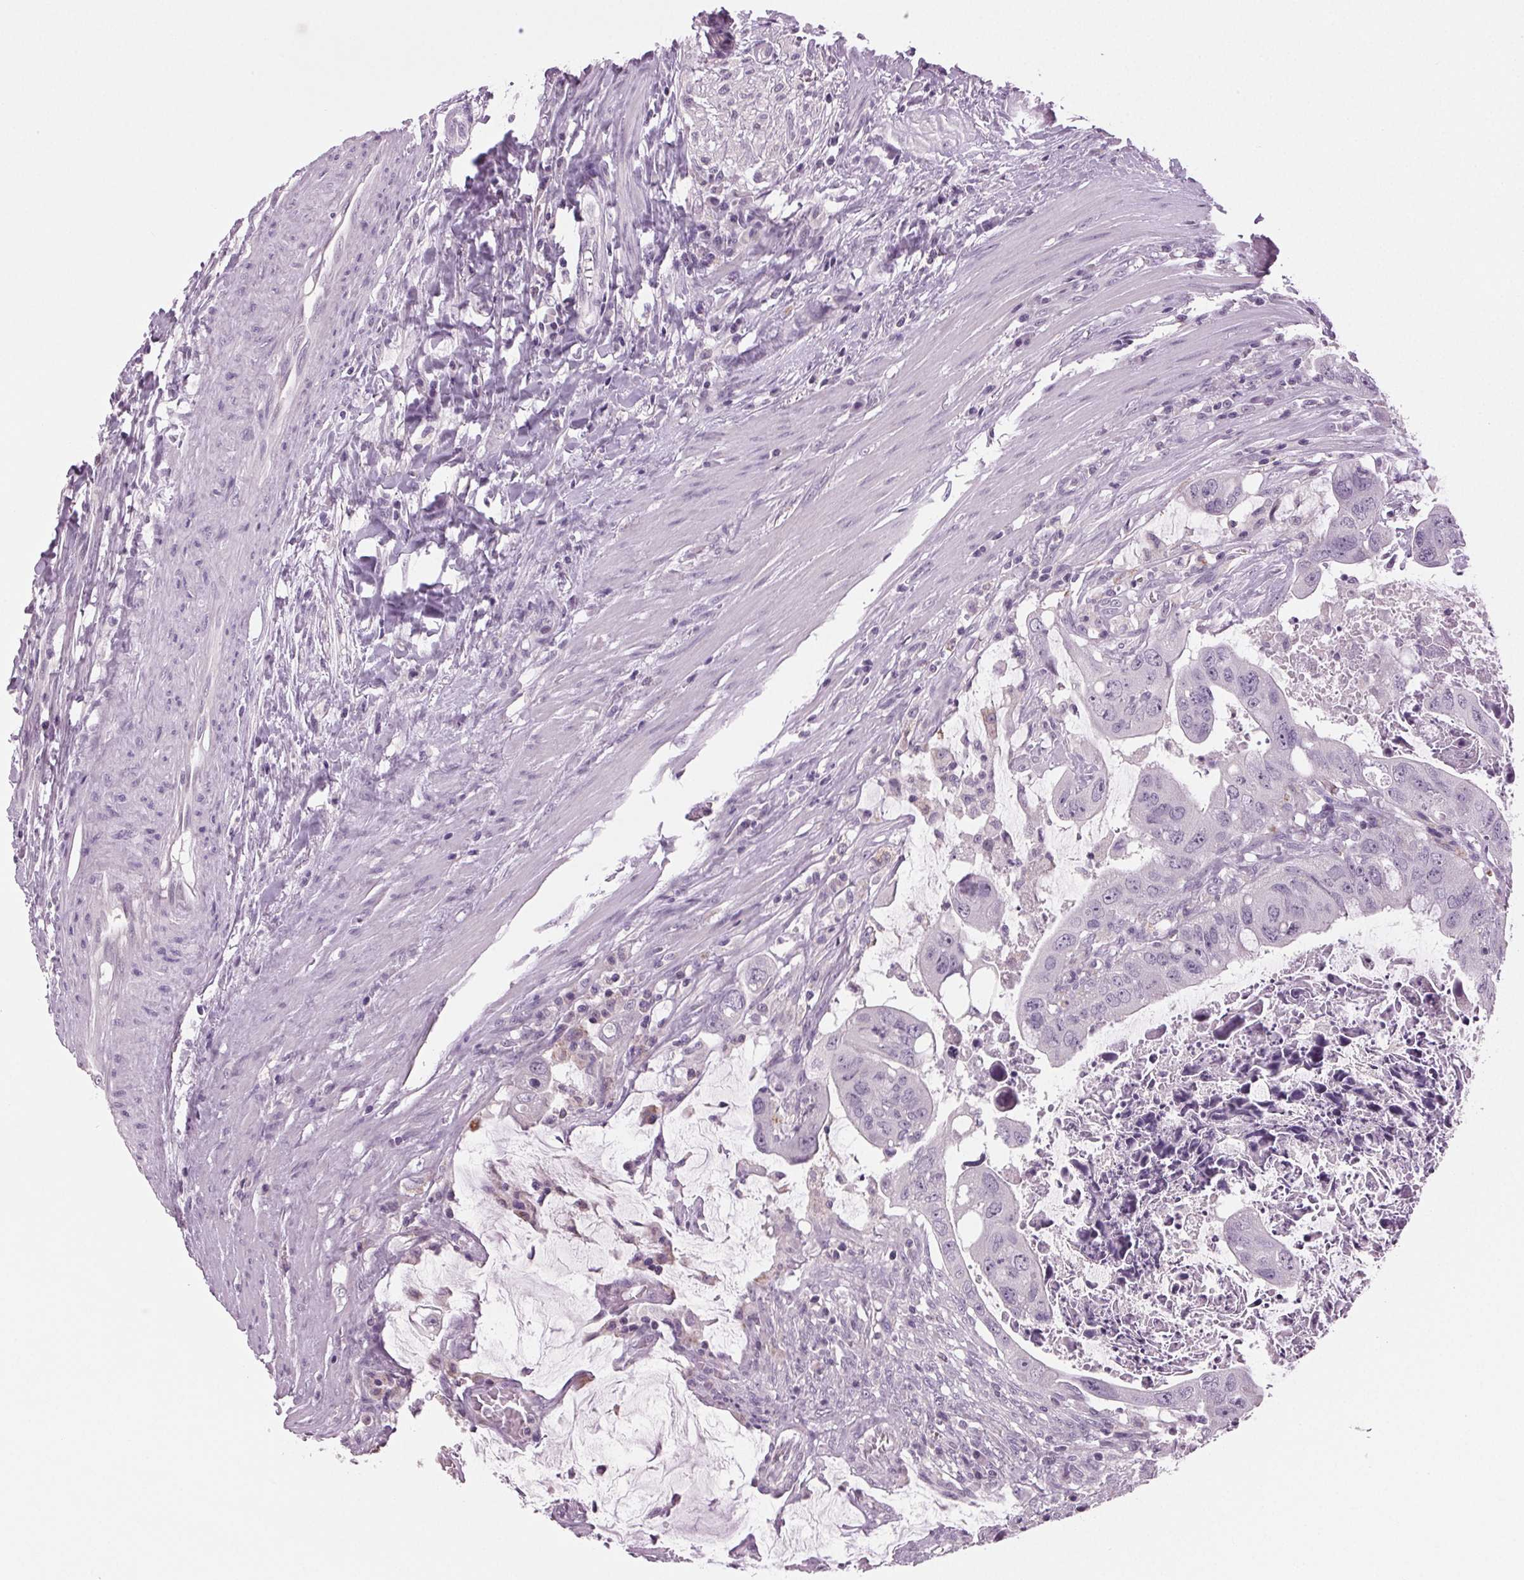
{"staining": {"intensity": "negative", "quantity": "none", "location": "none"}, "tissue": "colorectal cancer", "cell_type": "Tumor cells", "image_type": "cancer", "snomed": [{"axis": "morphology", "description": "Adenocarcinoma, NOS"}, {"axis": "topography", "description": "Colon"}], "caption": "A high-resolution micrograph shows immunohistochemistry (IHC) staining of adenocarcinoma (colorectal), which exhibits no significant positivity in tumor cells.", "gene": "DNAH12", "patient": {"sex": "male", "age": 57}}